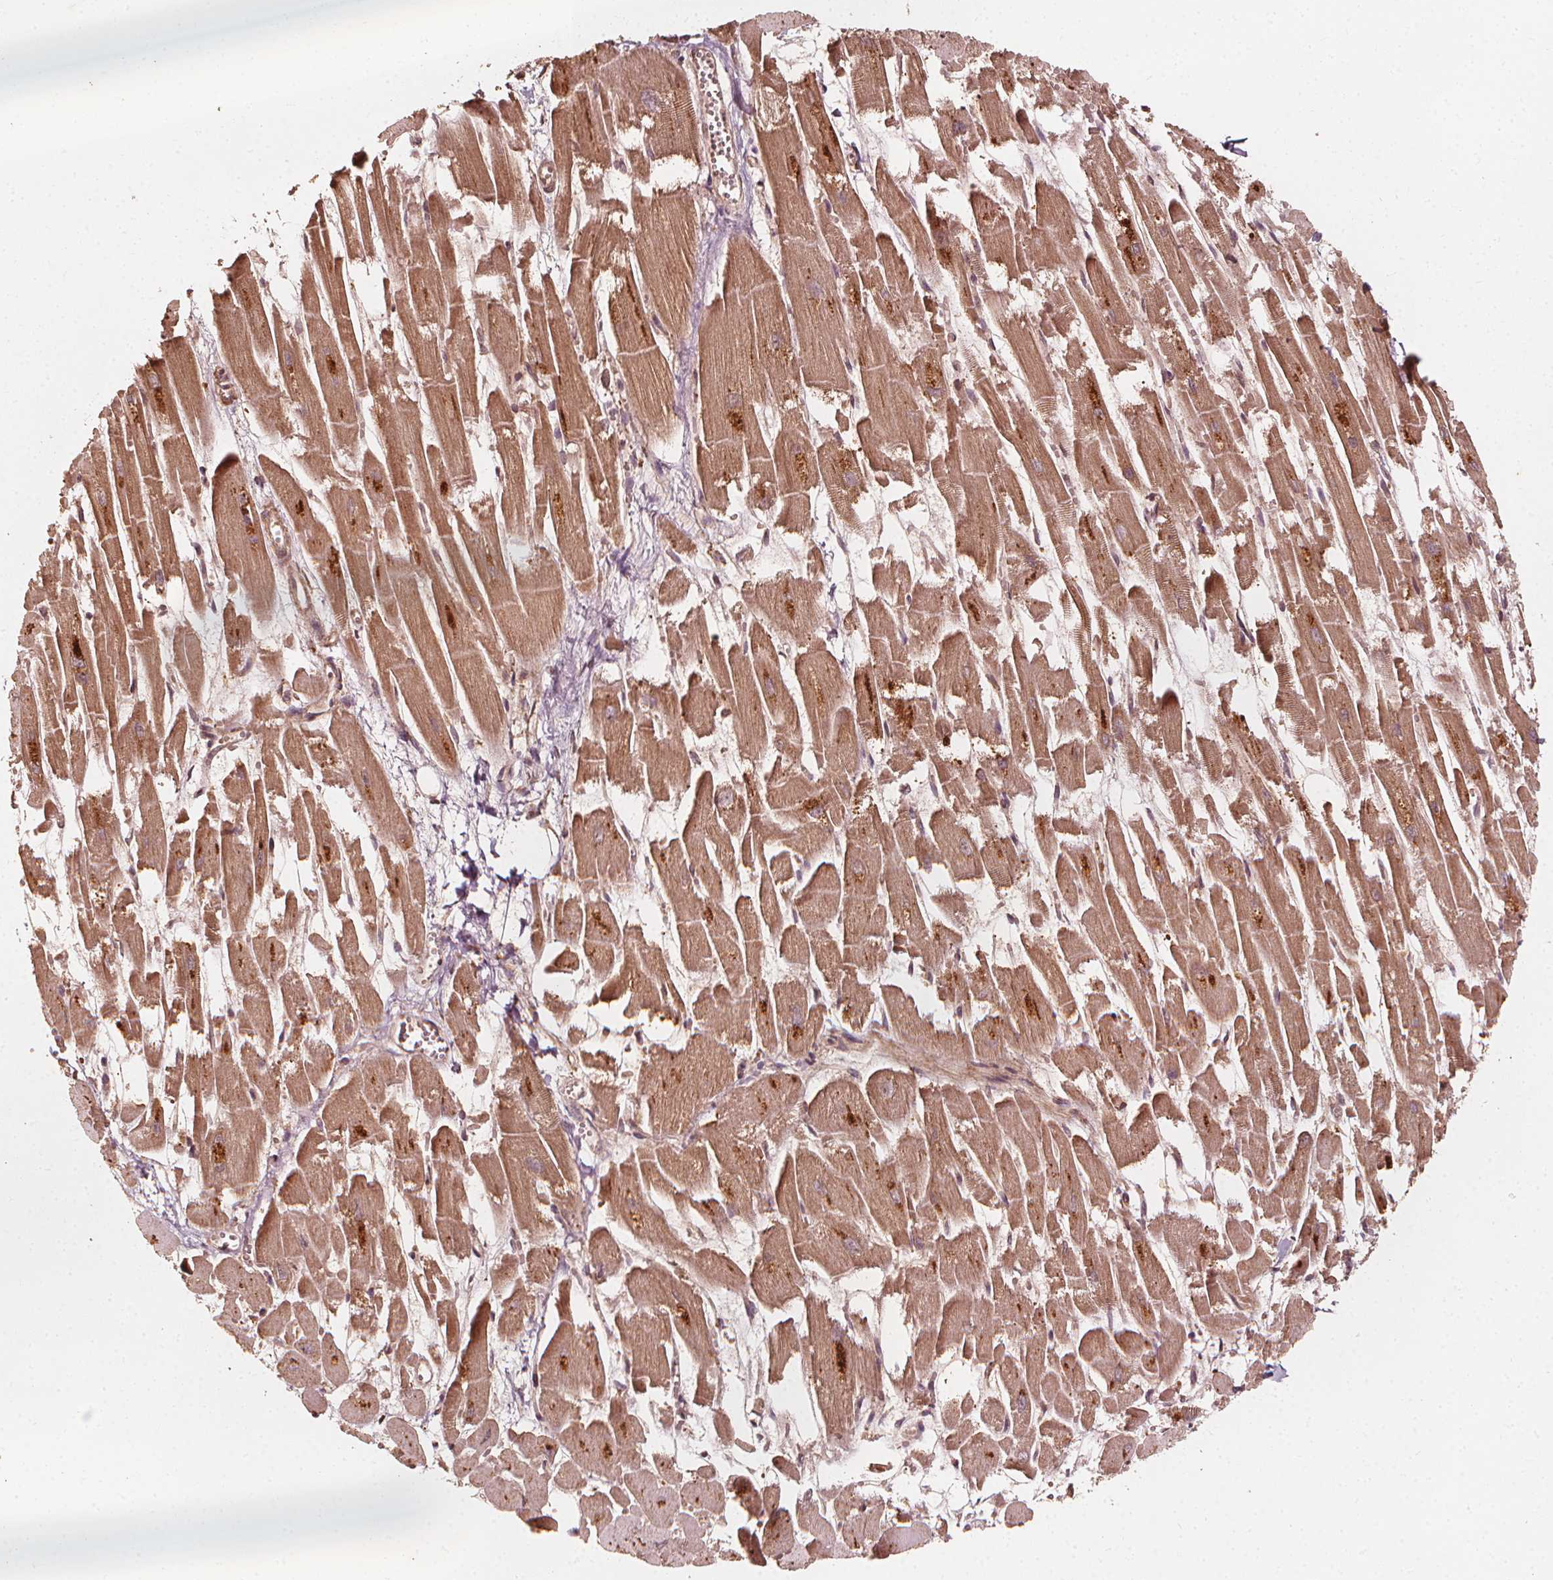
{"staining": {"intensity": "moderate", "quantity": ">75%", "location": "cytoplasmic/membranous"}, "tissue": "heart muscle", "cell_type": "Cardiomyocytes", "image_type": "normal", "snomed": [{"axis": "morphology", "description": "Normal tissue, NOS"}, {"axis": "topography", "description": "Heart"}], "caption": "Immunohistochemical staining of normal heart muscle displays >75% levels of moderate cytoplasmic/membranous protein staining in approximately >75% of cardiomyocytes.", "gene": "NPC1", "patient": {"sex": "female", "age": 52}}